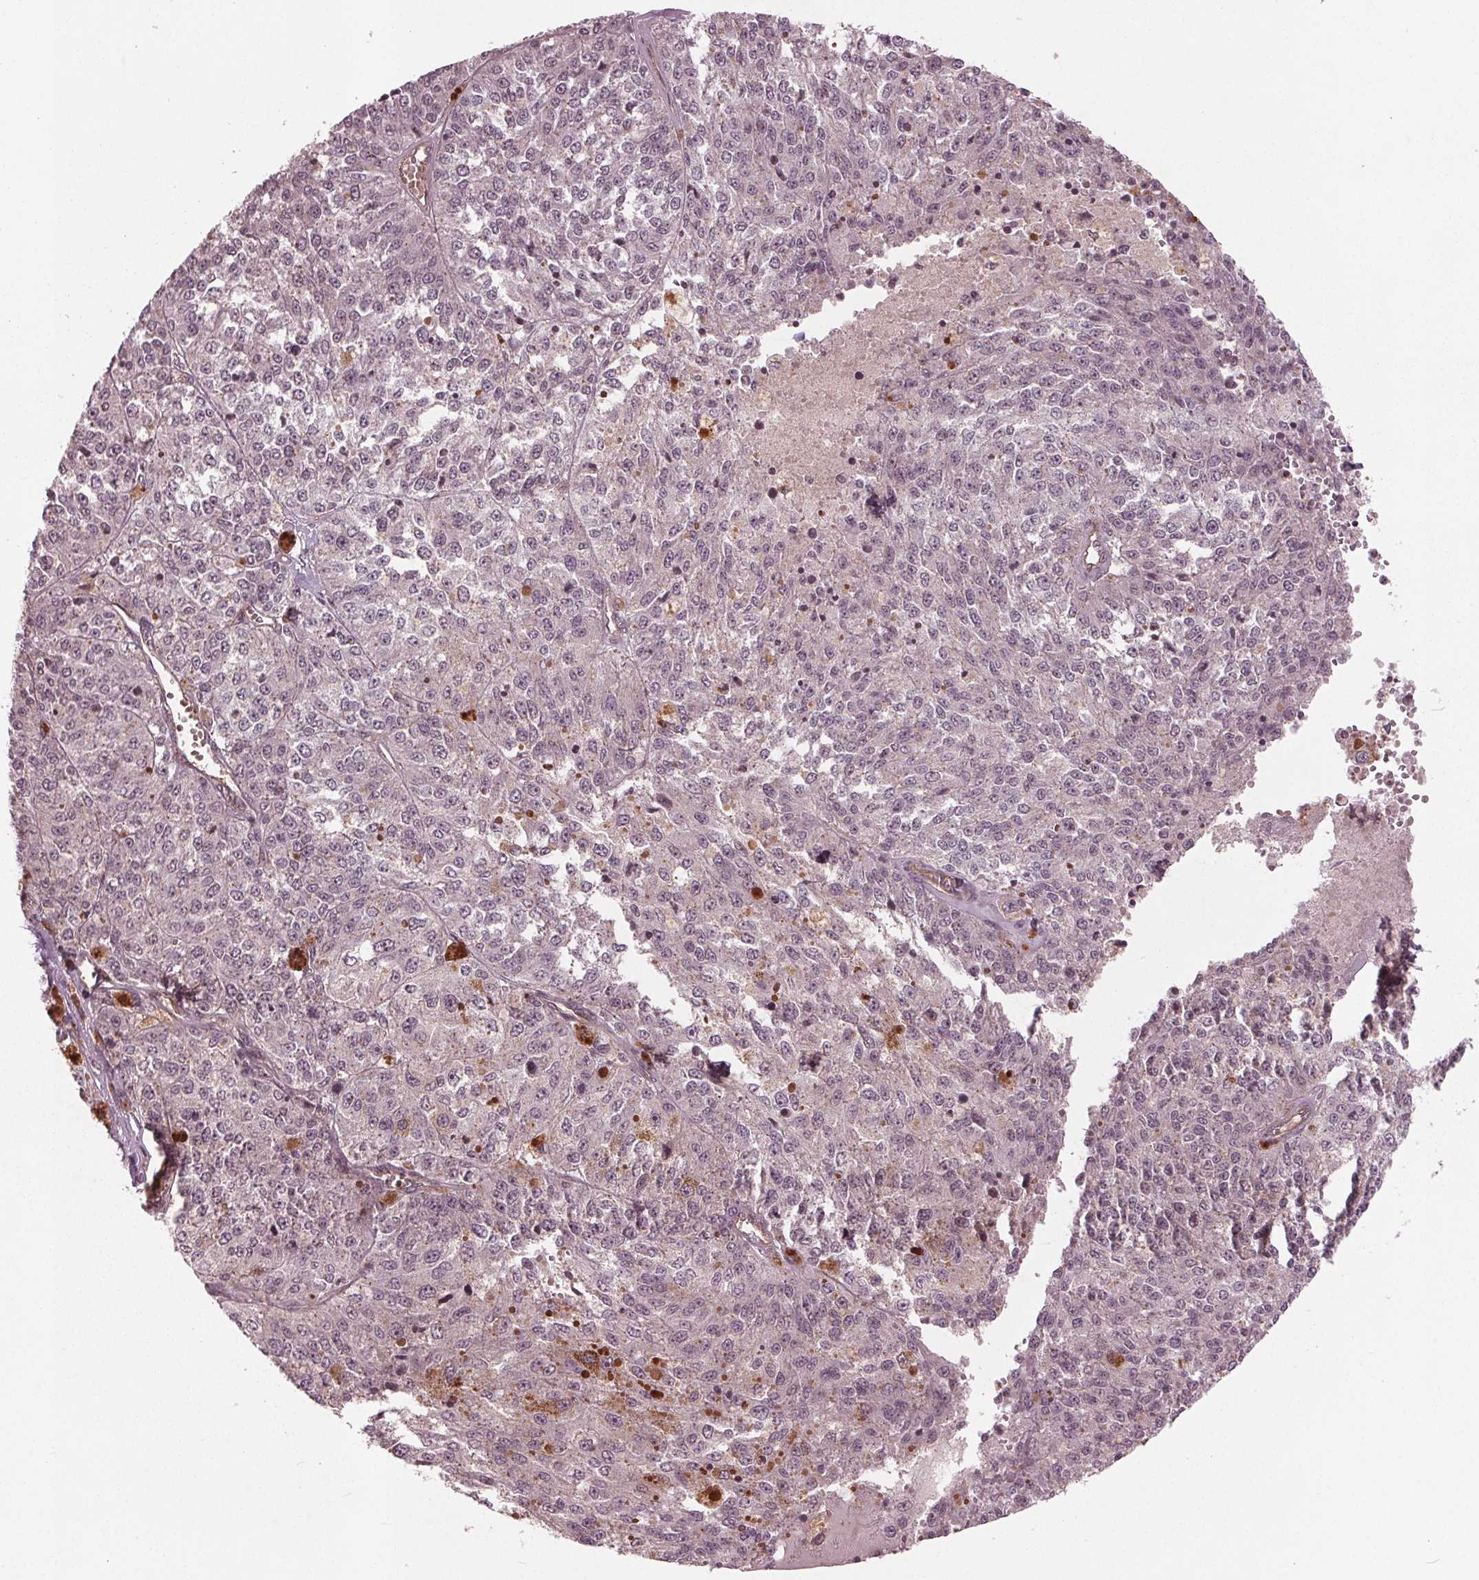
{"staining": {"intensity": "negative", "quantity": "none", "location": "none"}, "tissue": "melanoma", "cell_type": "Tumor cells", "image_type": "cancer", "snomed": [{"axis": "morphology", "description": "Malignant melanoma, Metastatic site"}, {"axis": "topography", "description": "Lymph node"}], "caption": "A high-resolution image shows immunohistochemistry staining of melanoma, which displays no significant staining in tumor cells.", "gene": "BTBD1", "patient": {"sex": "female", "age": 64}}